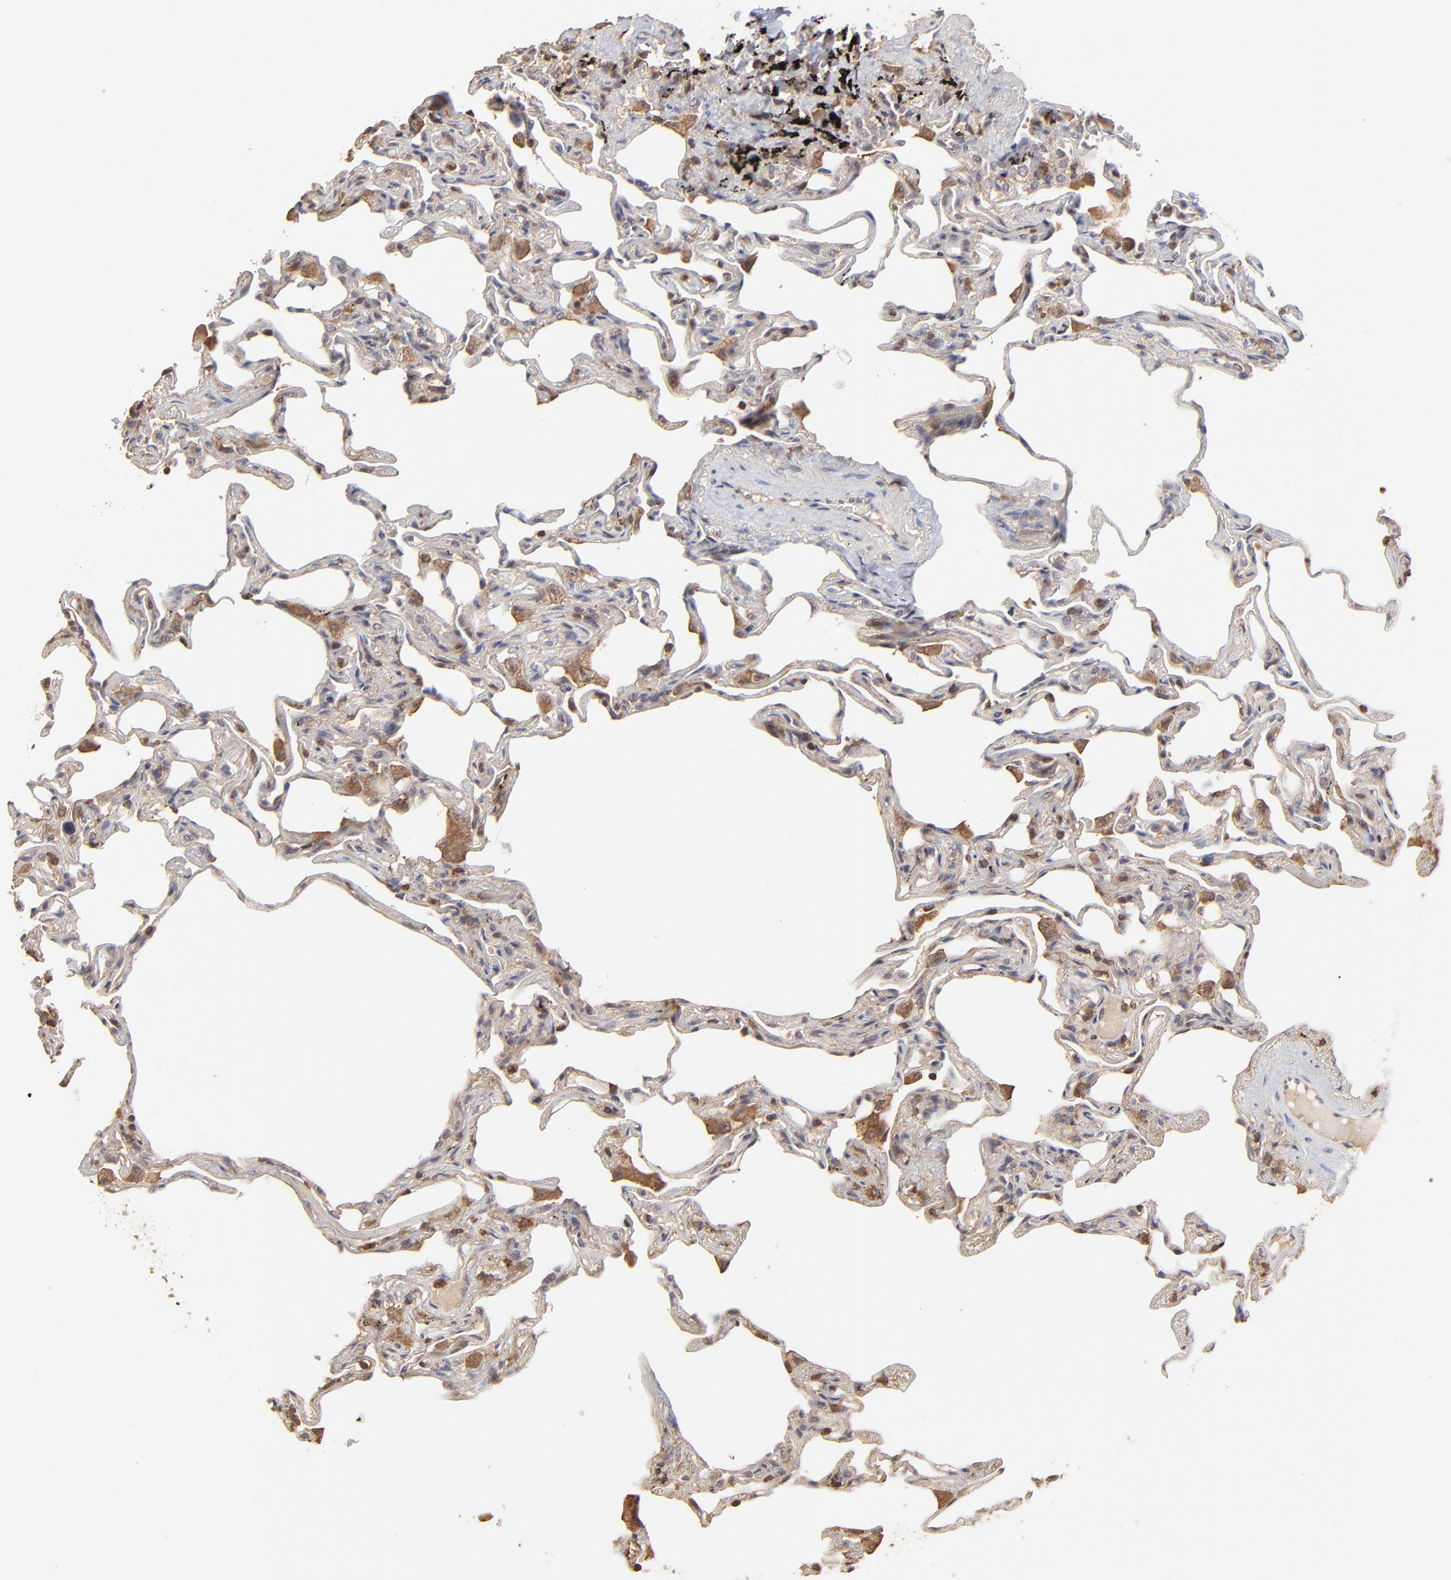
{"staining": {"intensity": "negative", "quantity": "none", "location": "none"}, "tissue": "lung", "cell_type": "Alveolar cells", "image_type": "normal", "snomed": [{"axis": "morphology", "description": "Normal tissue, NOS"}, {"axis": "morphology", "description": "Inflammation, NOS"}, {"axis": "topography", "description": "Lung"}], "caption": "This photomicrograph is of benign lung stained with IHC to label a protein in brown with the nuclei are counter-stained blue. There is no staining in alveolar cells.", "gene": "STON2", "patient": {"sex": "male", "age": 69}}